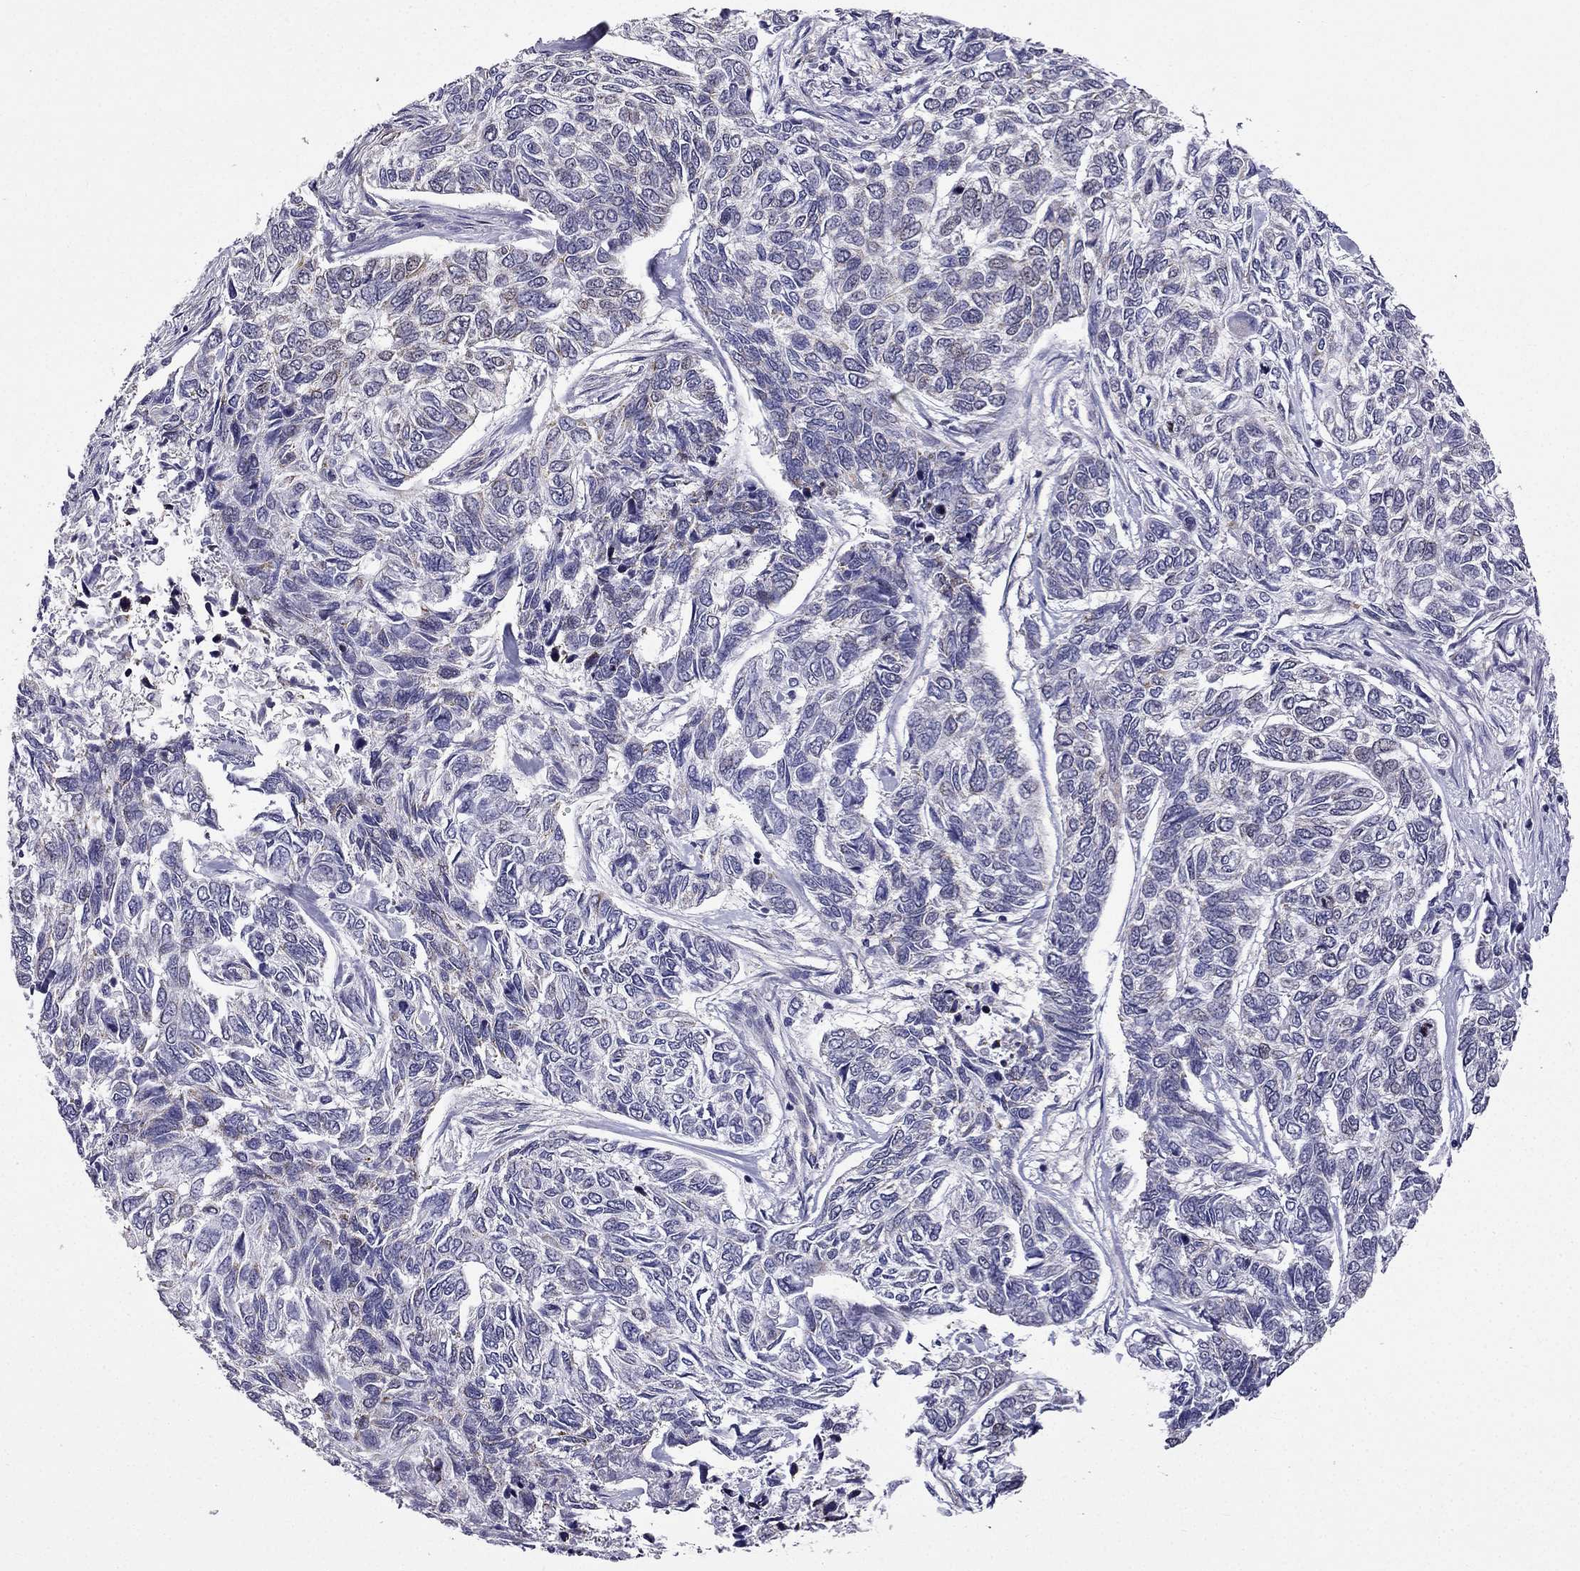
{"staining": {"intensity": "negative", "quantity": "none", "location": "none"}, "tissue": "skin cancer", "cell_type": "Tumor cells", "image_type": "cancer", "snomed": [{"axis": "morphology", "description": "Basal cell carcinoma"}, {"axis": "topography", "description": "Skin"}], "caption": "Skin basal cell carcinoma was stained to show a protein in brown. There is no significant positivity in tumor cells.", "gene": "SLC6A2", "patient": {"sex": "female", "age": 65}}